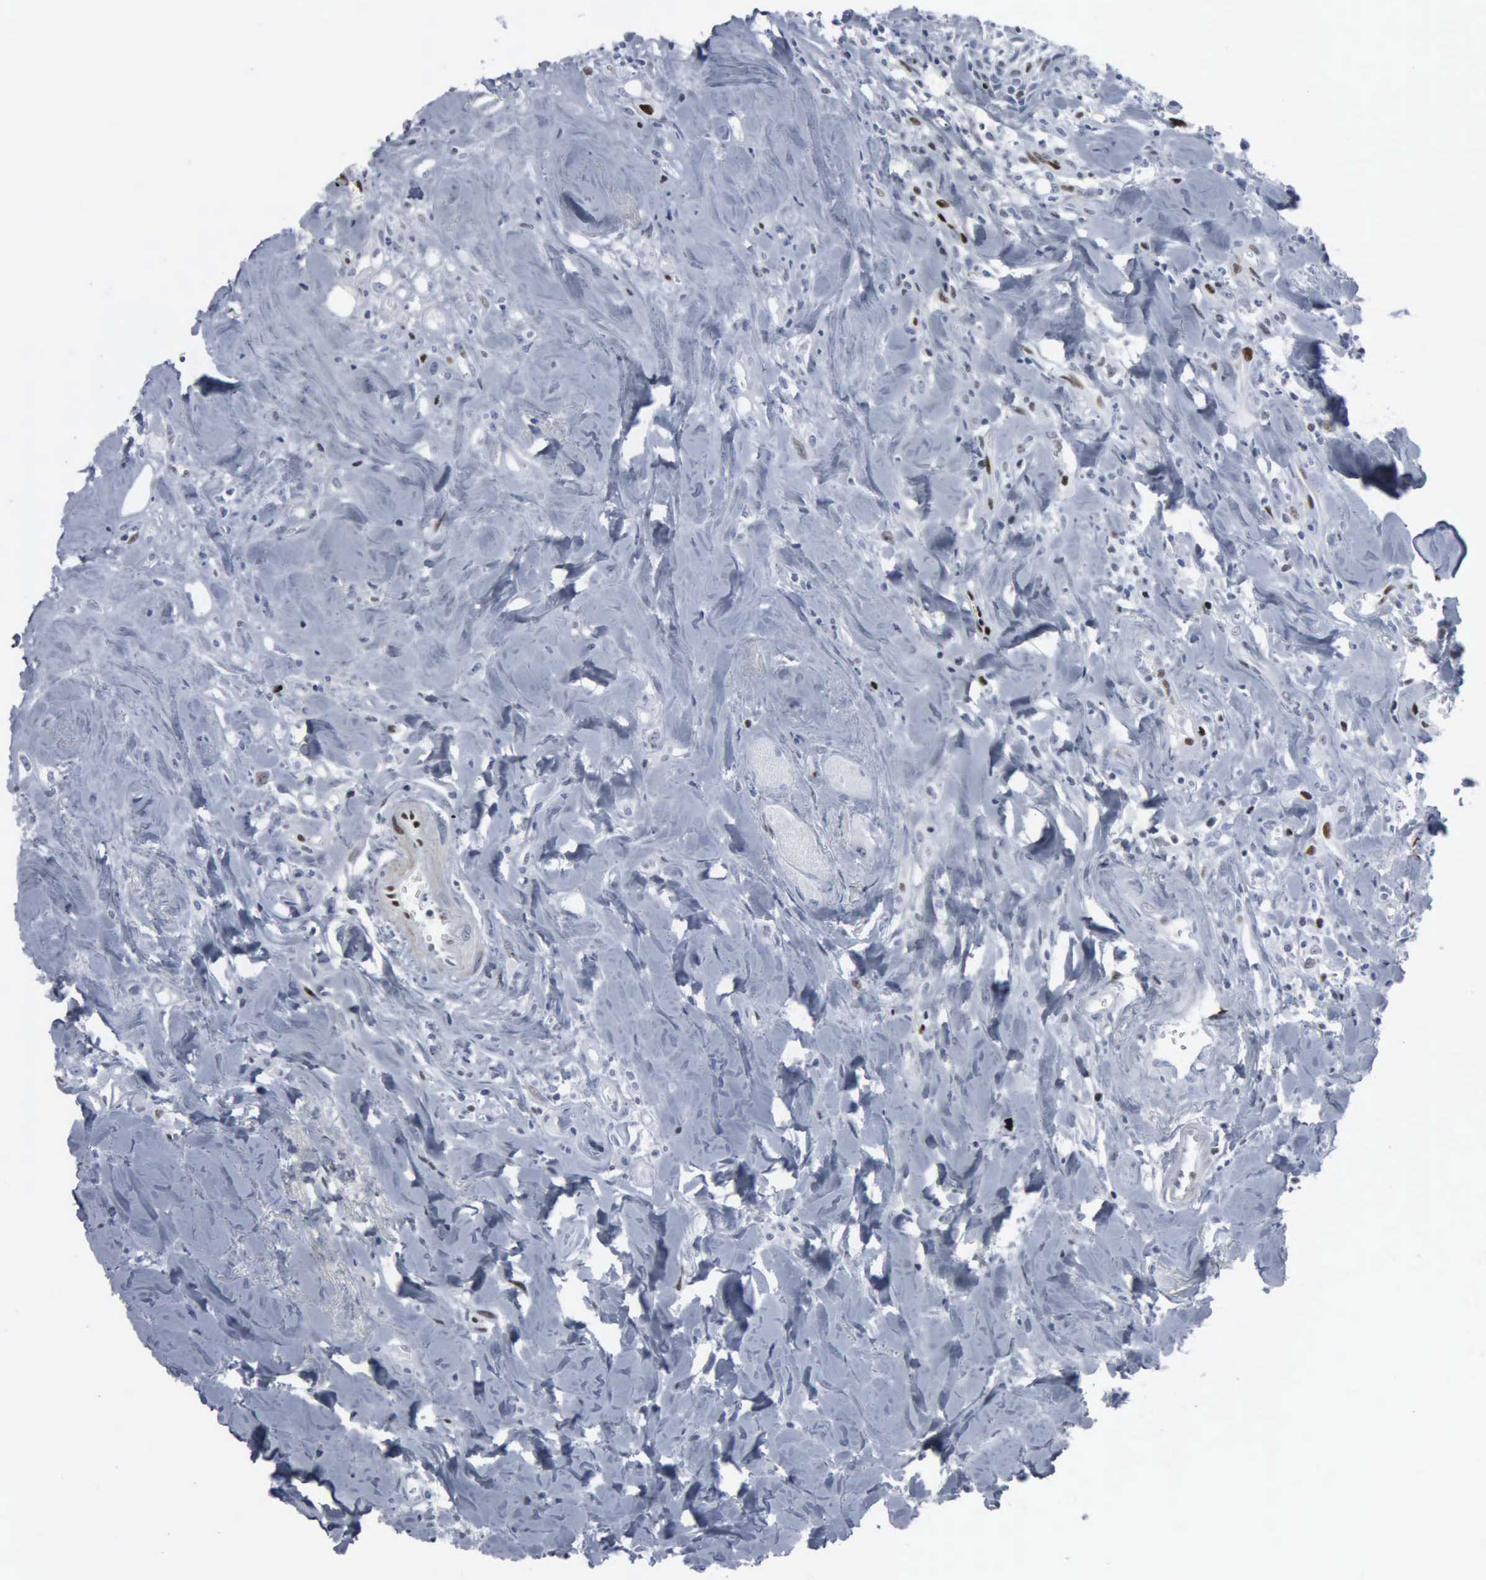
{"staining": {"intensity": "moderate", "quantity": "<25%", "location": "nuclear"}, "tissue": "head and neck cancer", "cell_type": "Tumor cells", "image_type": "cancer", "snomed": [{"axis": "morphology", "description": "Squamous cell carcinoma, NOS"}, {"axis": "topography", "description": "Oral tissue"}, {"axis": "topography", "description": "Head-Neck"}], "caption": "Immunohistochemical staining of head and neck cancer (squamous cell carcinoma) shows low levels of moderate nuclear protein expression in about <25% of tumor cells.", "gene": "CCND3", "patient": {"sex": "female", "age": 82}}